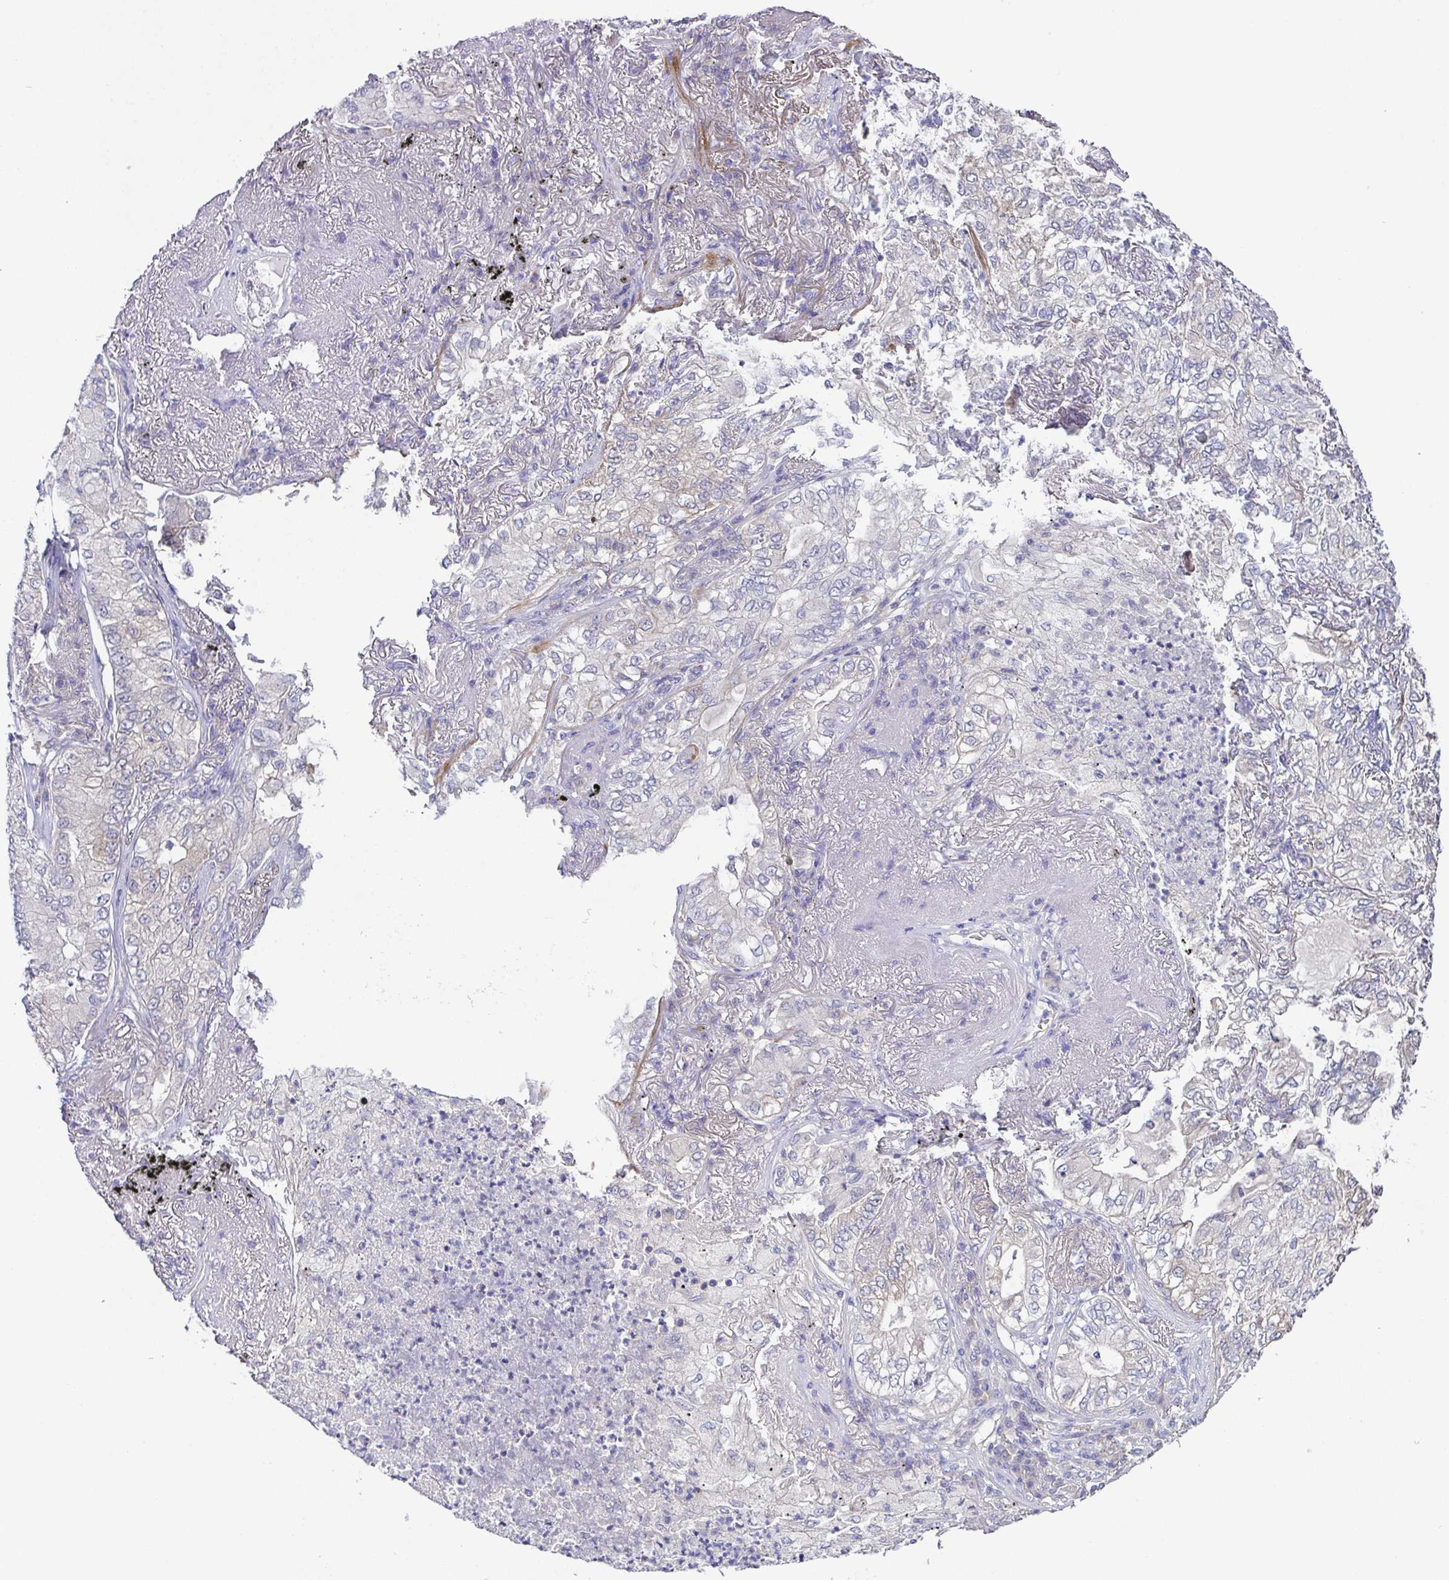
{"staining": {"intensity": "negative", "quantity": "none", "location": "none"}, "tissue": "lung cancer", "cell_type": "Tumor cells", "image_type": "cancer", "snomed": [{"axis": "morphology", "description": "Adenocarcinoma, NOS"}, {"axis": "topography", "description": "Lung"}], "caption": "Human lung cancer stained for a protein using immunohistochemistry demonstrates no positivity in tumor cells.", "gene": "CFAP97D1", "patient": {"sex": "female", "age": 73}}